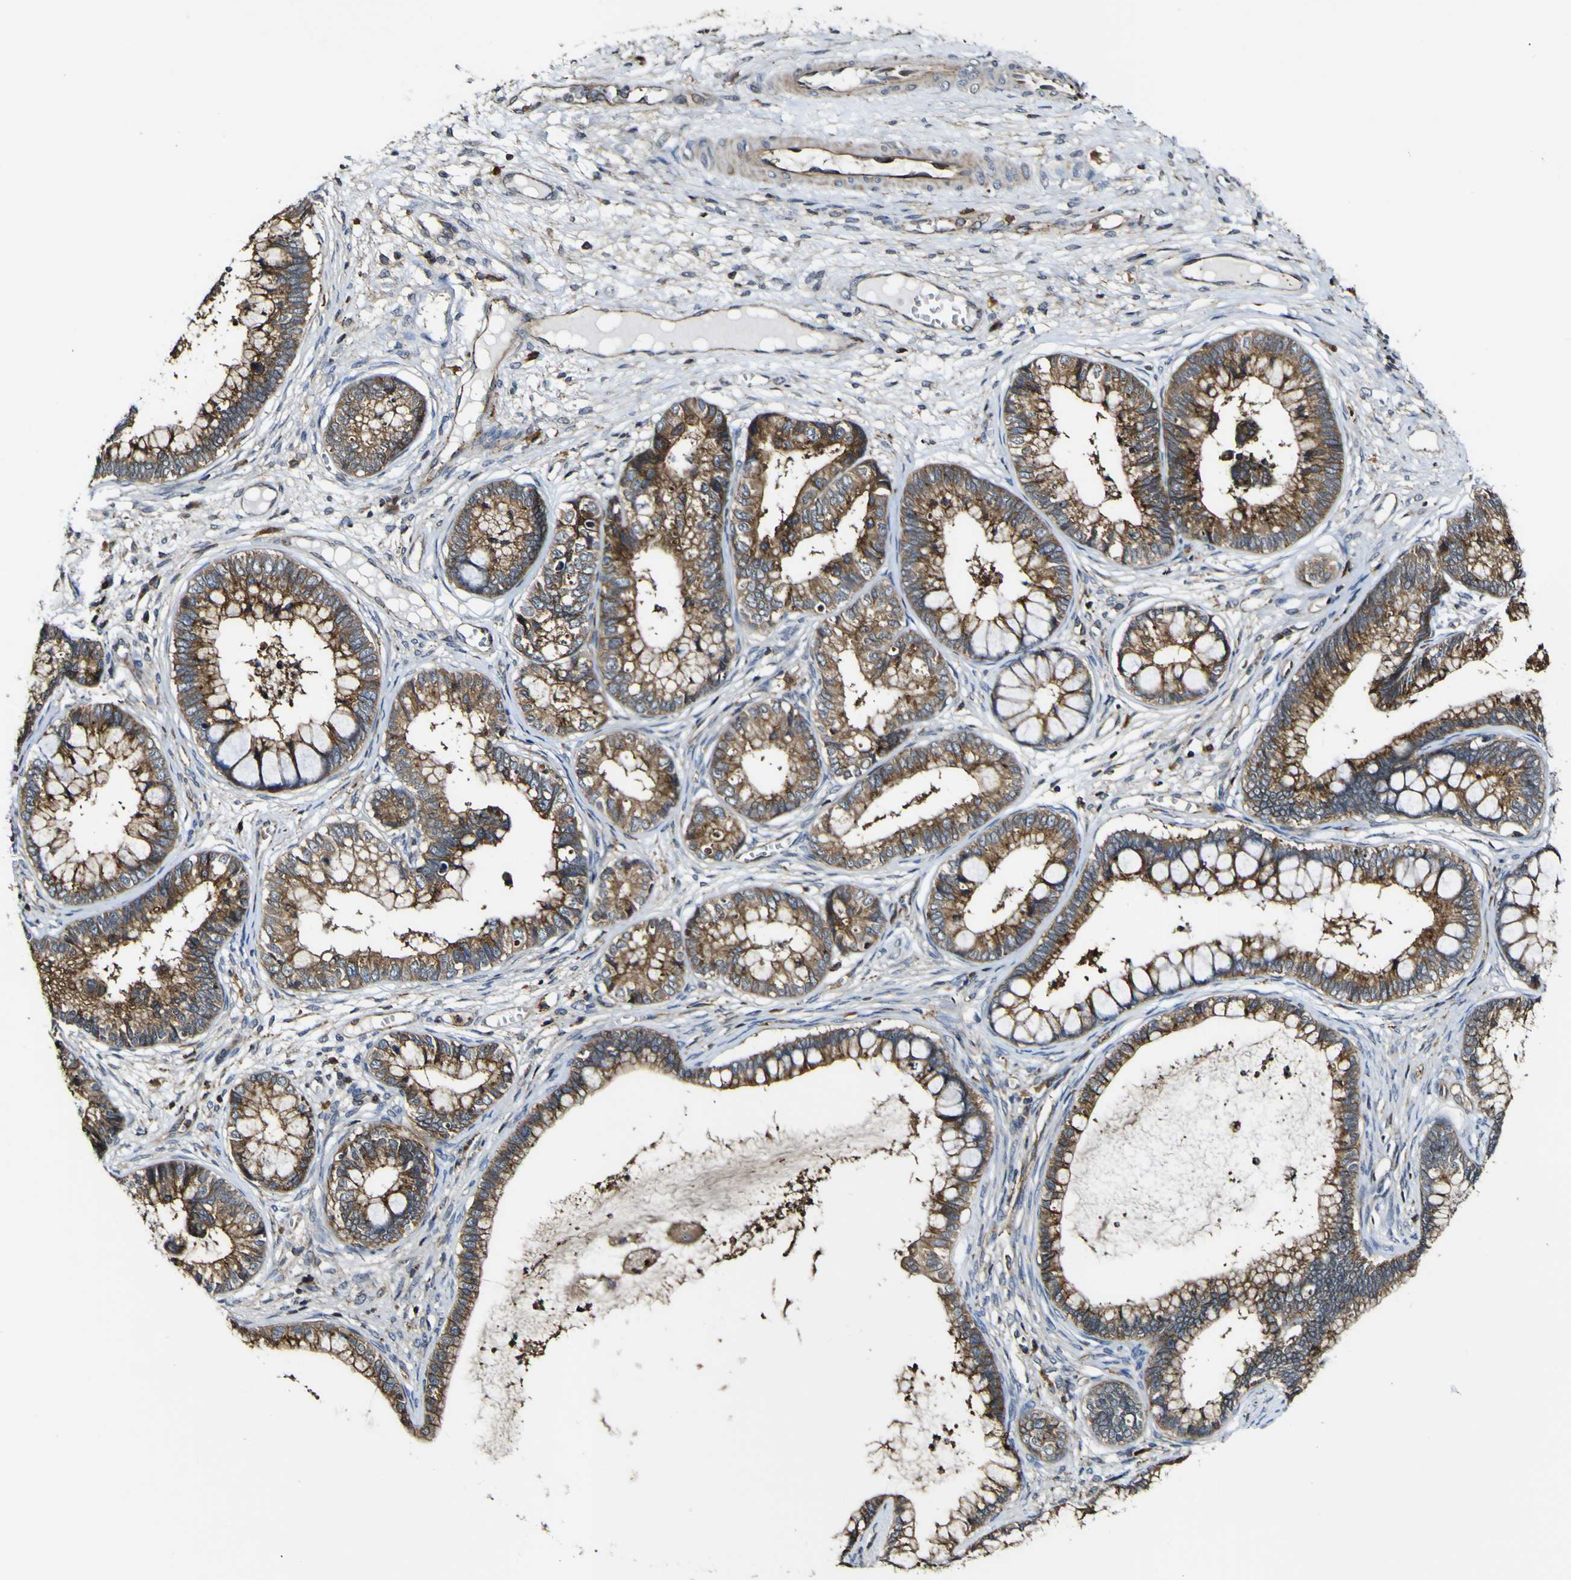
{"staining": {"intensity": "moderate", "quantity": ">75%", "location": "cytoplasmic/membranous"}, "tissue": "cervical cancer", "cell_type": "Tumor cells", "image_type": "cancer", "snomed": [{"axis": "morphology", "description": "Adenocarcinoma, NOS"}, {"axis": "topography", "description": "Cervix"}], "caption": "Brown immunohistochemical staining in human cervical adenocarcinoma displays moderate cytoplasmic/membranous expression in approximately >75% of tumor cells.", "gene": "TNIK", "patient": {"sex": "female", "age": 44}}